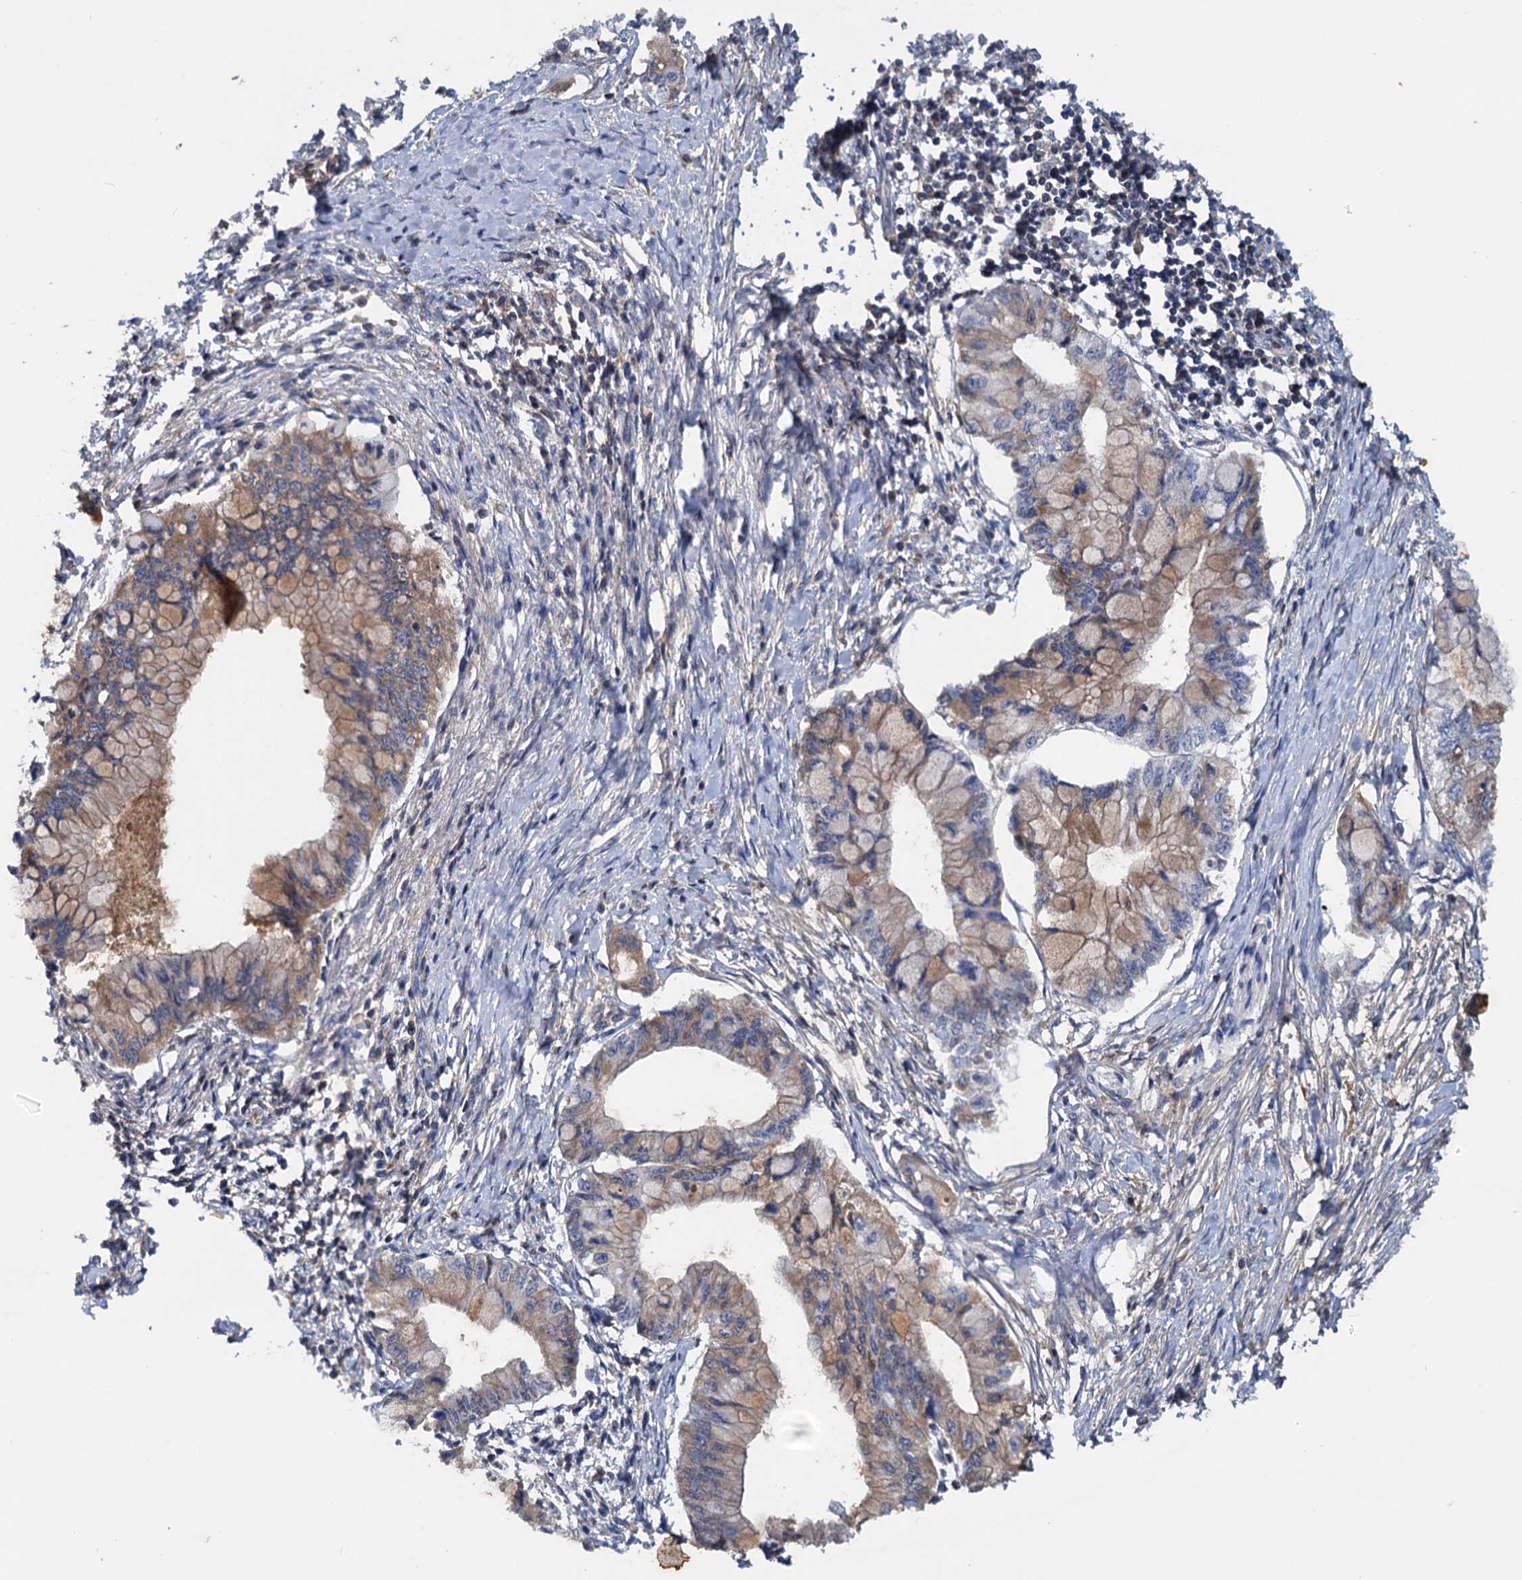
{"staining": {"intensity": "moderate", "quantity": "25%-75%", "location": "cytoplasmic/membranous"}, "tissue": "pancreatic cancer", "cell_type": "Tumor cells", "image_type": "cancer", "snomed": [{"axis": "morphology", "description": "Adenocarcinoma, NOS"}, {"axis": "topography", "description": "Pancreas"}], "caption": "An immunohistochemistry image of tumor tissue is shown. Protein staining in brown shows moderate cytoplasmic/membranous positivity in adenocarcinoma (pancreatic) within tumor cells.", "gene": "CHRD", "patient": {"sex": "male", "age": 48}}